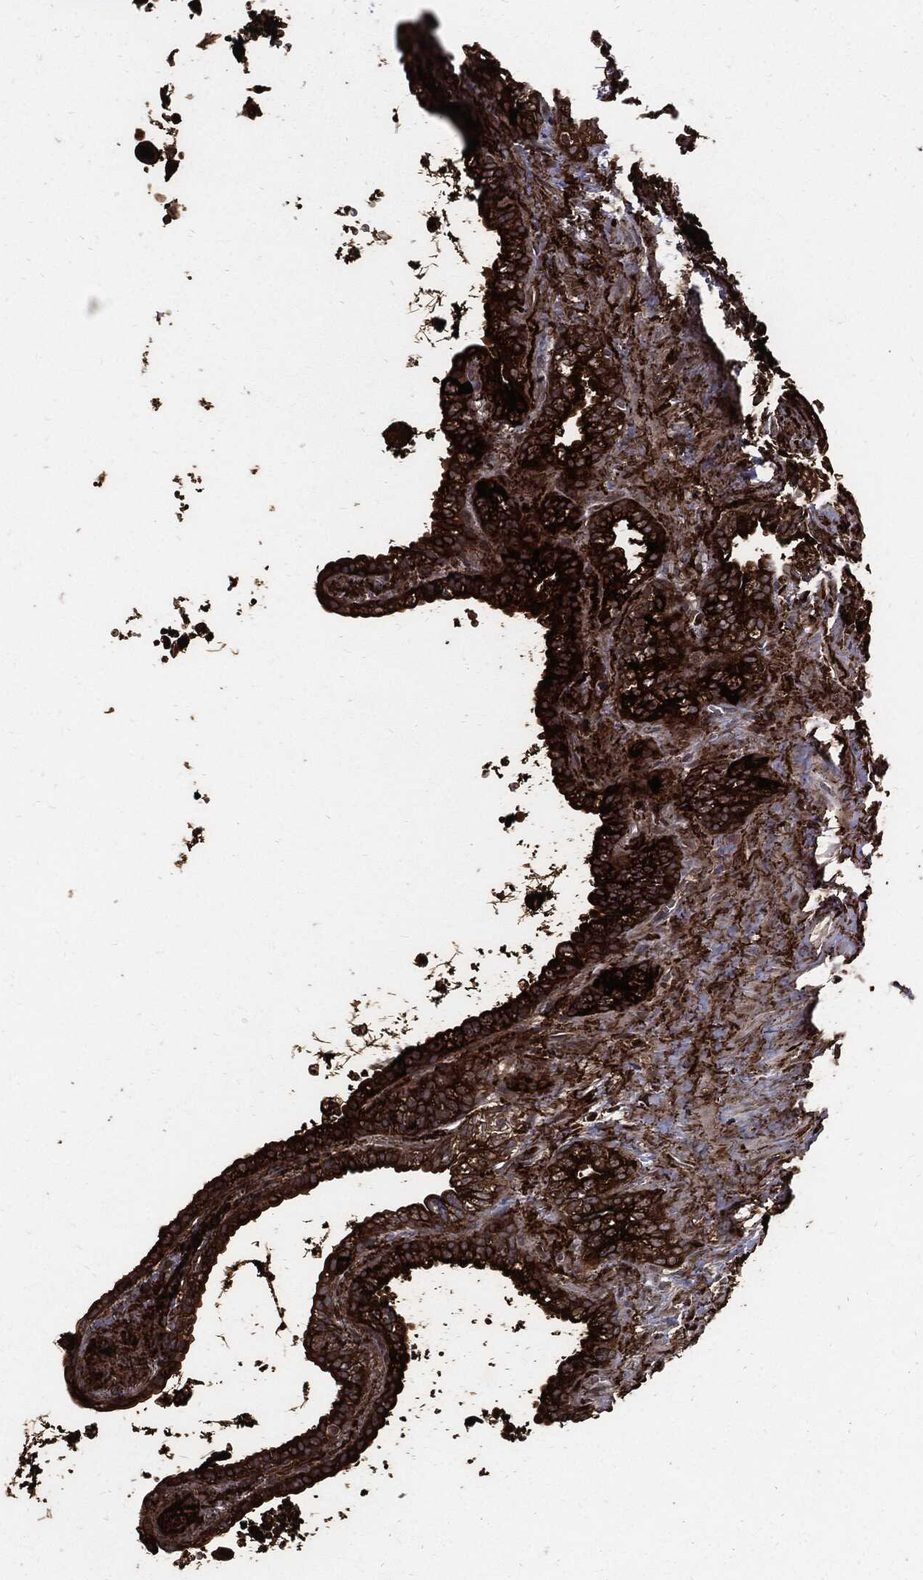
{"staining": {"intensity": "strong", "quantity": ">75%", "location": "cytoplasmic/membranous"}, "tissue": "seminal vesicle", "cell_type": "Glandular cells", "image_type": "normal", "snomed": [{"axis": "morphology", "description": "Normal tissue, NOS"}, {"axis": "morphology", "description": "Urothelial carcinoma, NOS"}, {"axis": "topography", "description": "Urinary bladder"}, {"axis": "topography", "description": "Seminal veicle"}], "caption": "Strong cytoplasmic/membranous staining is seen in approximately >75% of glandular cells in unremarkable seminal vesicle.", "gene": "CLU", "patient": {"sex": "male", "age": 76}}